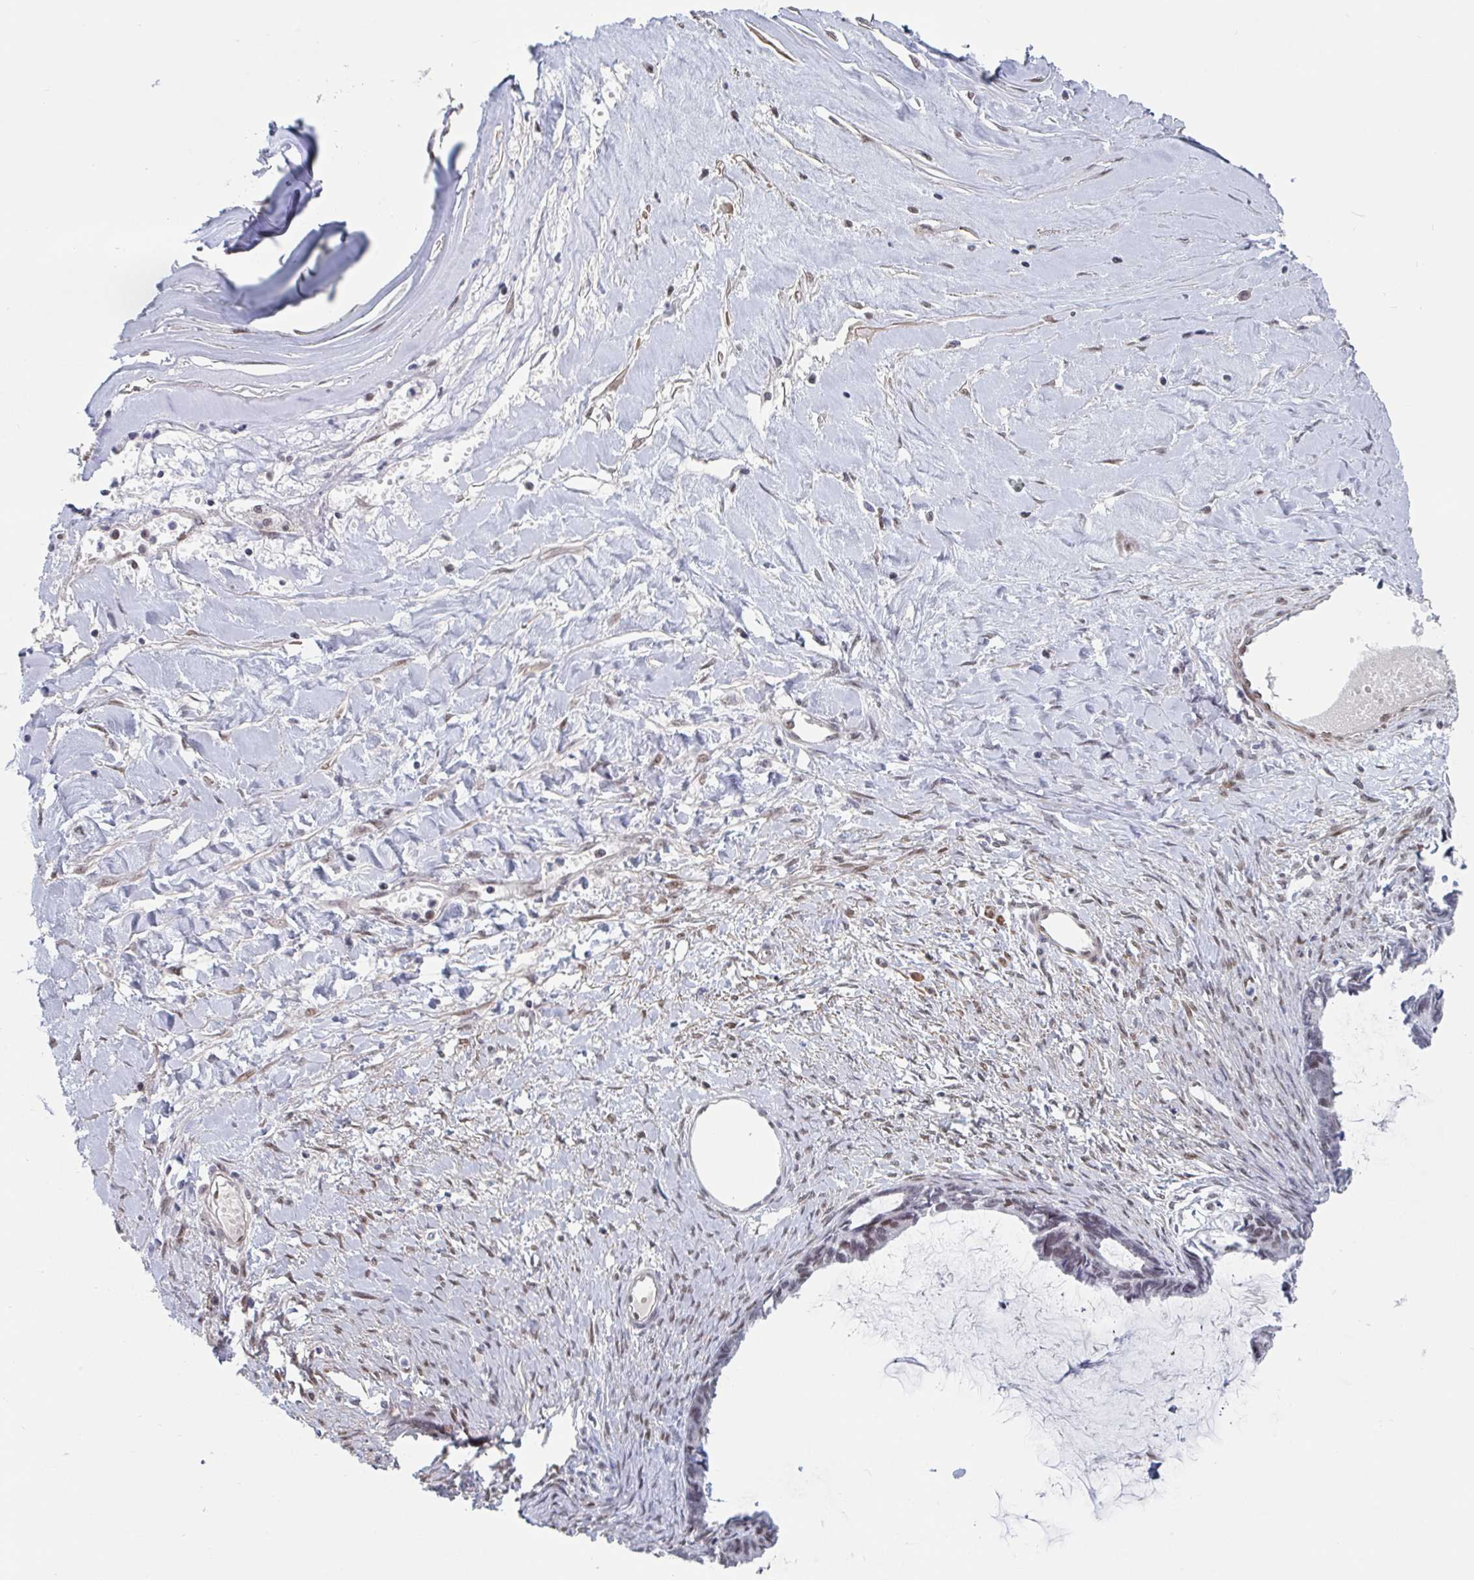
{"staining": {"intensity": "moderate", "quantity": "25%-75%", "location": "nuclear"}, "tissue": "ovarian cancer", "cell_type": "Tumor cells", "image_type": "cancer", "snomed": [{"axis": "morphology", "description": "Cystadenocarcinoma, mucinous, NOS"}, {"axis": "topography", "description": "Ovary"}], "caption": "A brown stain shows moderate nuclear staining of a protein in human ovarian mucinous cystadenocarcinoma tumor cells. (Brightfield microscopy of DAB IHC at high magnification).", "gene": "BCL7B", "patient": {"sex": "female", "age": 61}}